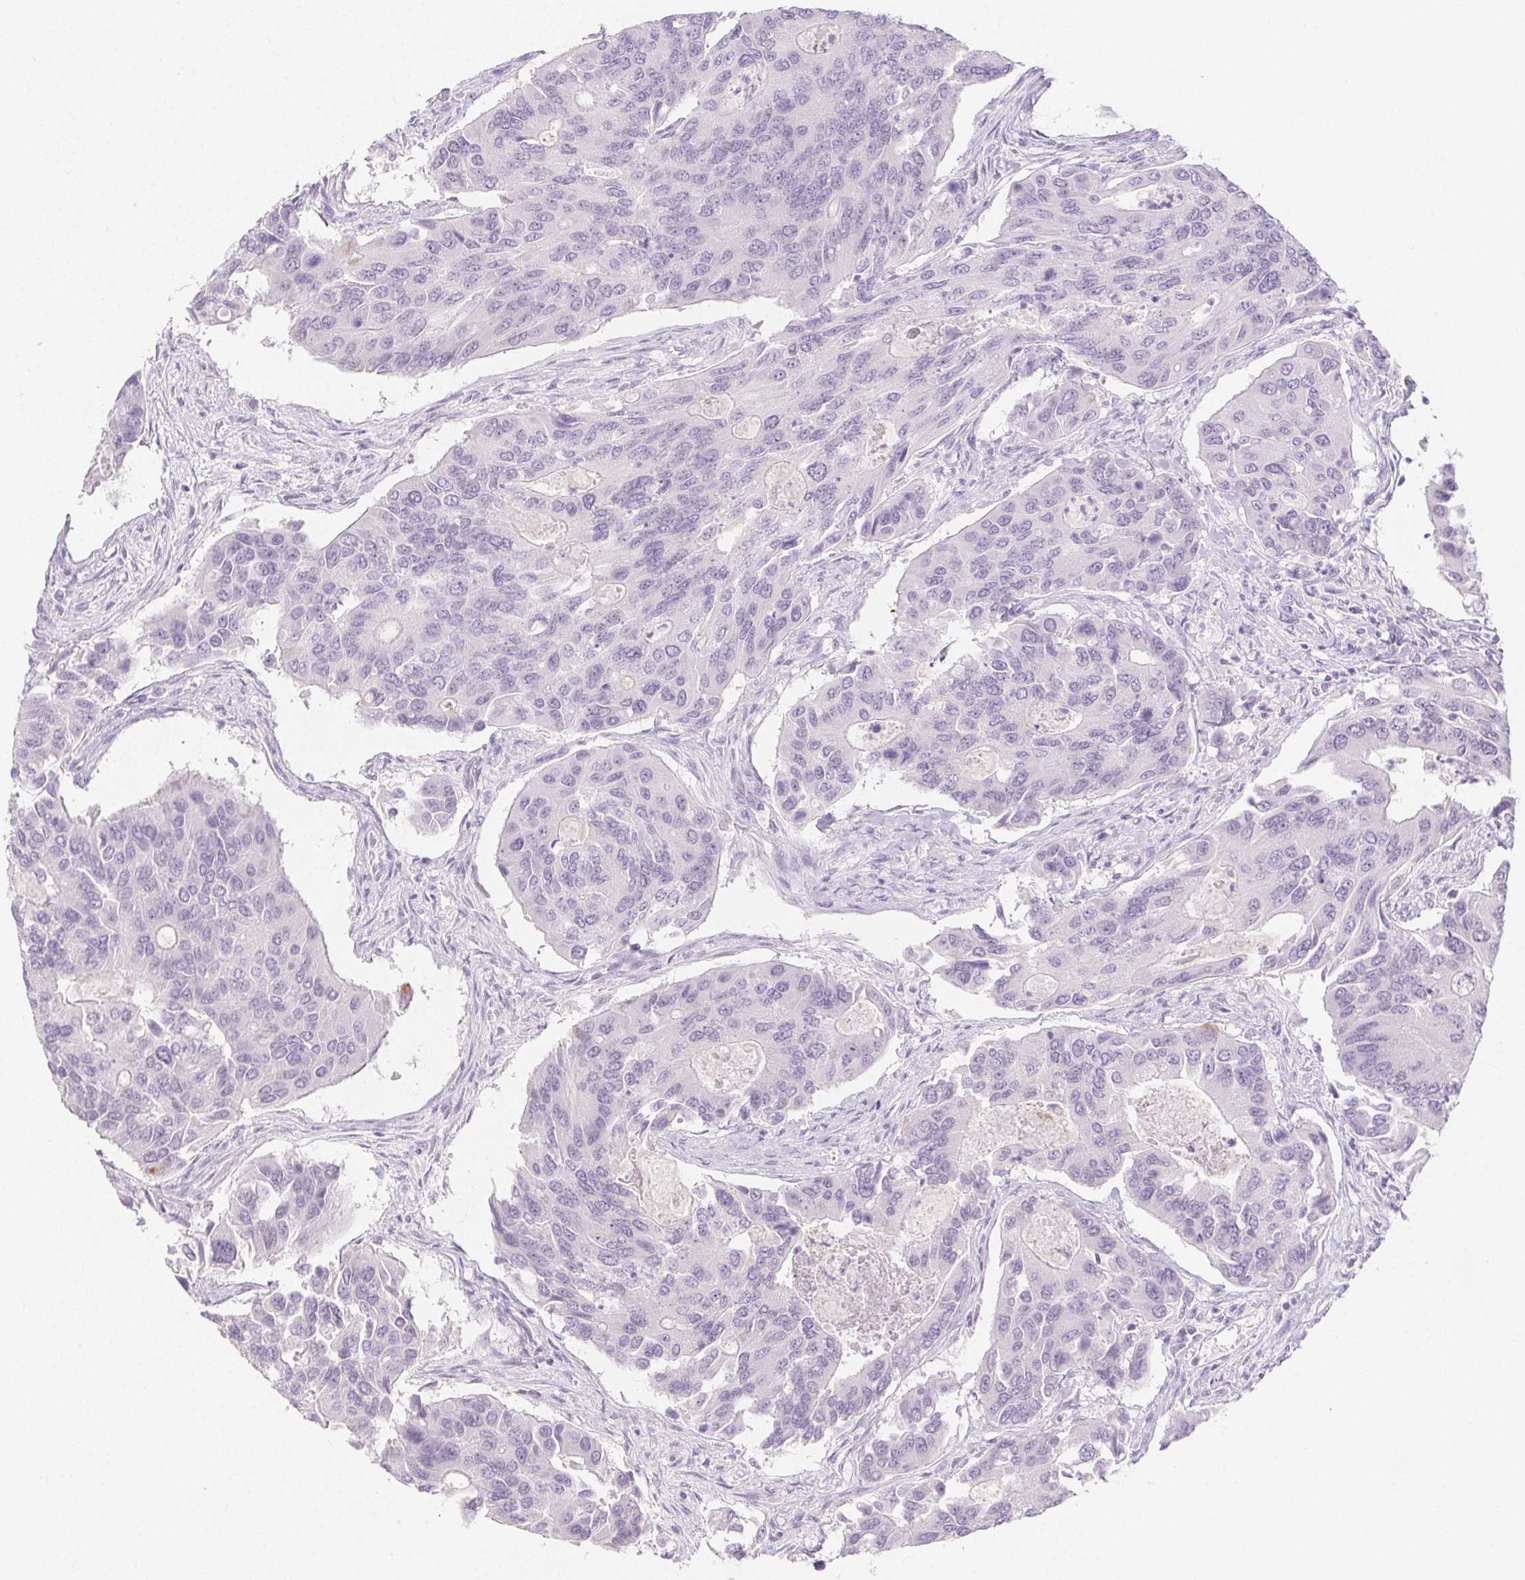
{"staining": {"intensity": "negative", "quantity": "none", "location": "none"}, "tissue": "colorectal cancer", "cell_type": "Tumor cells", "image_type": "cancer", "snomed": [{"axis": "morphology", "description": "Adenocarcinoma, NOS"}, {"axis": "topography", "description": "Colon"}], "caption": "DAB (3,3'-diaminobenzidine) immunohistochemical staining of human colorectal cancer displays no significant expression in tumor cells. Brightfield microscopy of immunohistochemistry stained with DAB (brown) and hematoxylin (blue), captured at high magnification.", "gene": "PI3", "patient": {"sex": "female", "age": 67}}